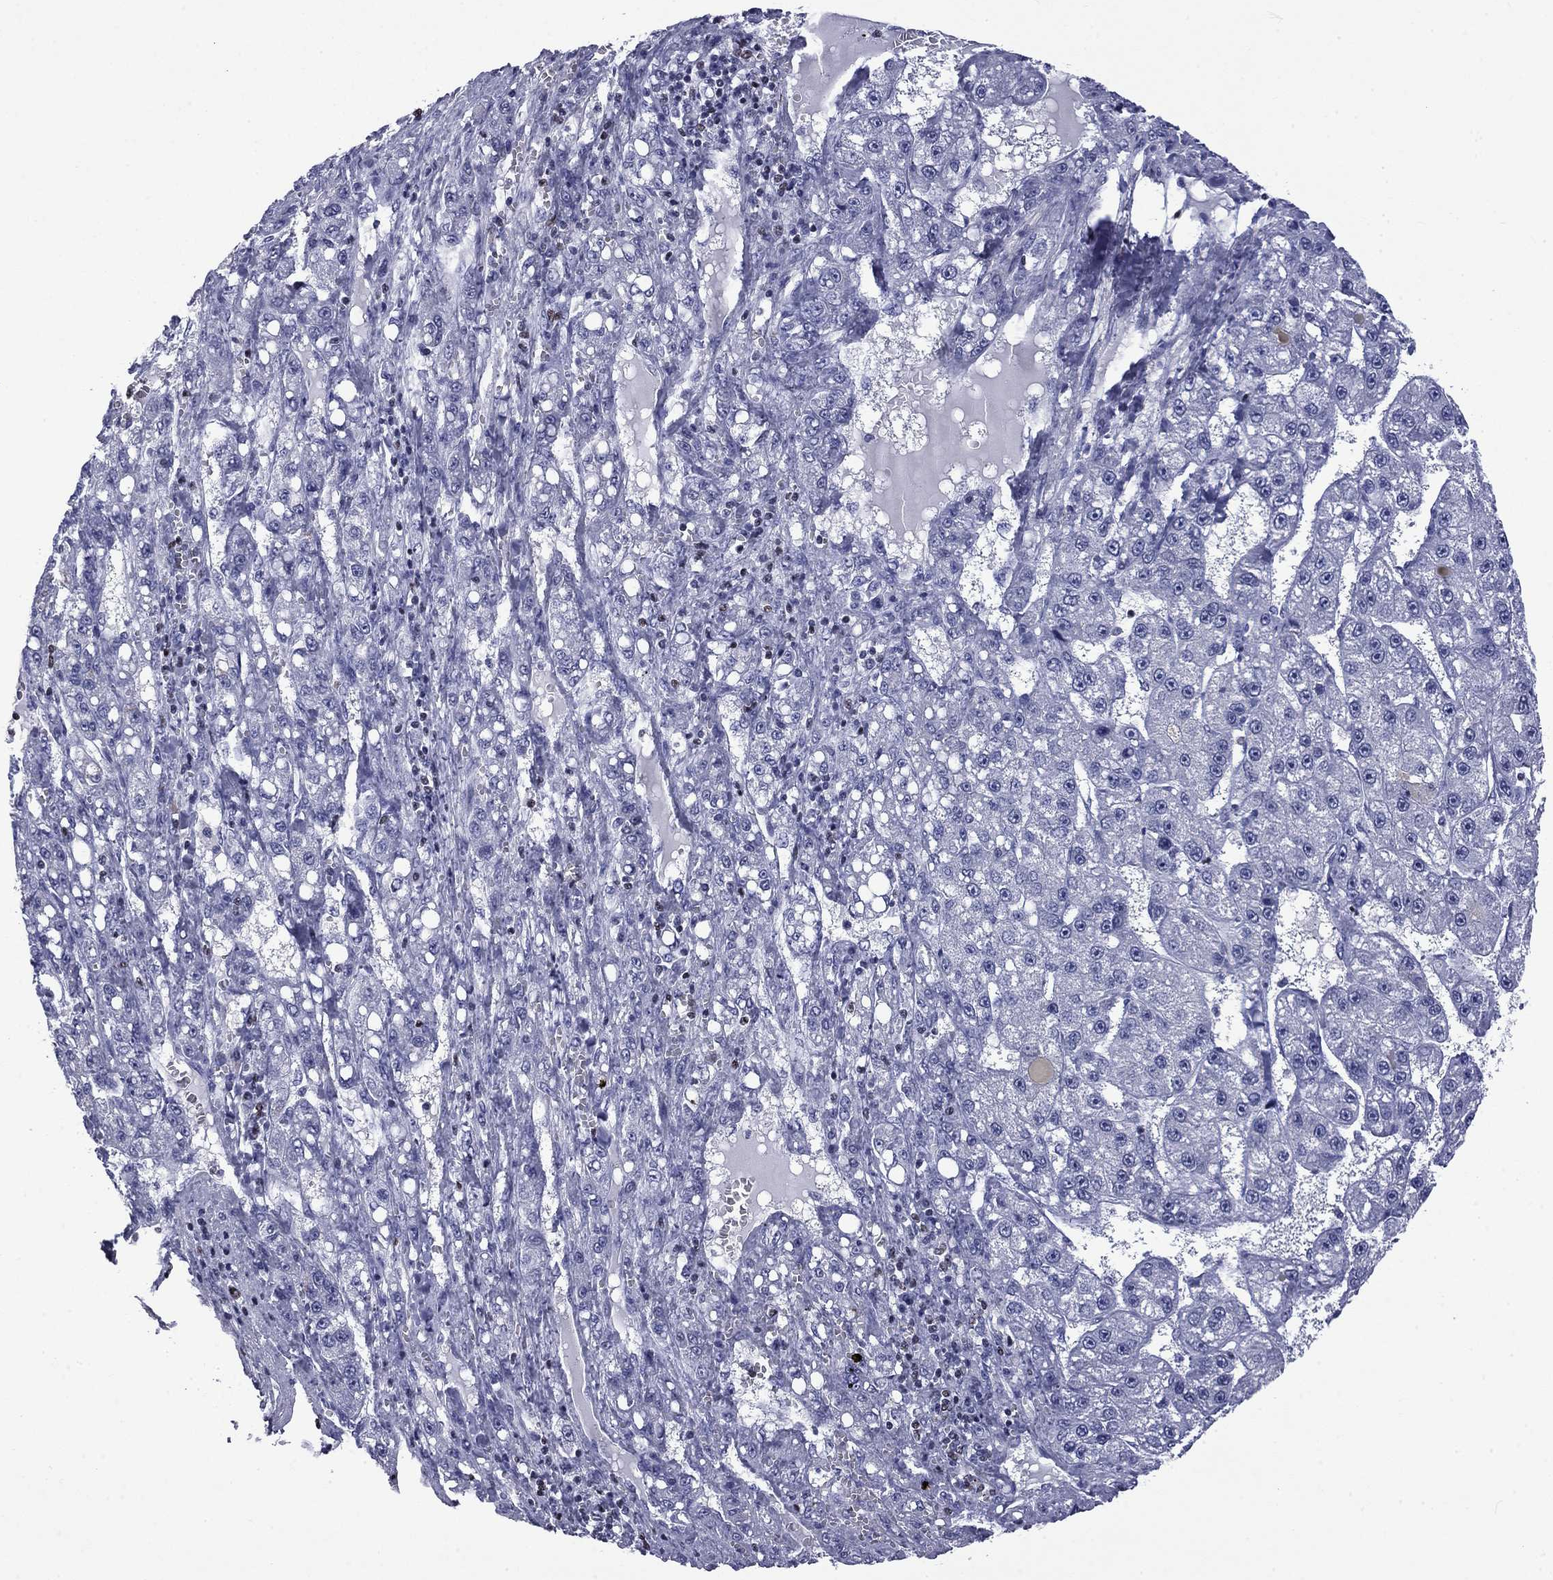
{"staining": {"intensity": "negative", "quantity": "none", "location": "none"}, "tissue": "liver cancer", "cell_type": "Tumor cells", "image_type": "cancer", "snomed": [{"axis": "morphology", "description": "Carcinoma, Hepatocellular, NOS"}, {"axis": "topography", "description": "Liver"}], "caption": "This is an IHC micrograph of liver cancer. There is no staining in tumor cells.", "gene": "IKZF3", "patient": {"sex": "female", "age": 65}}